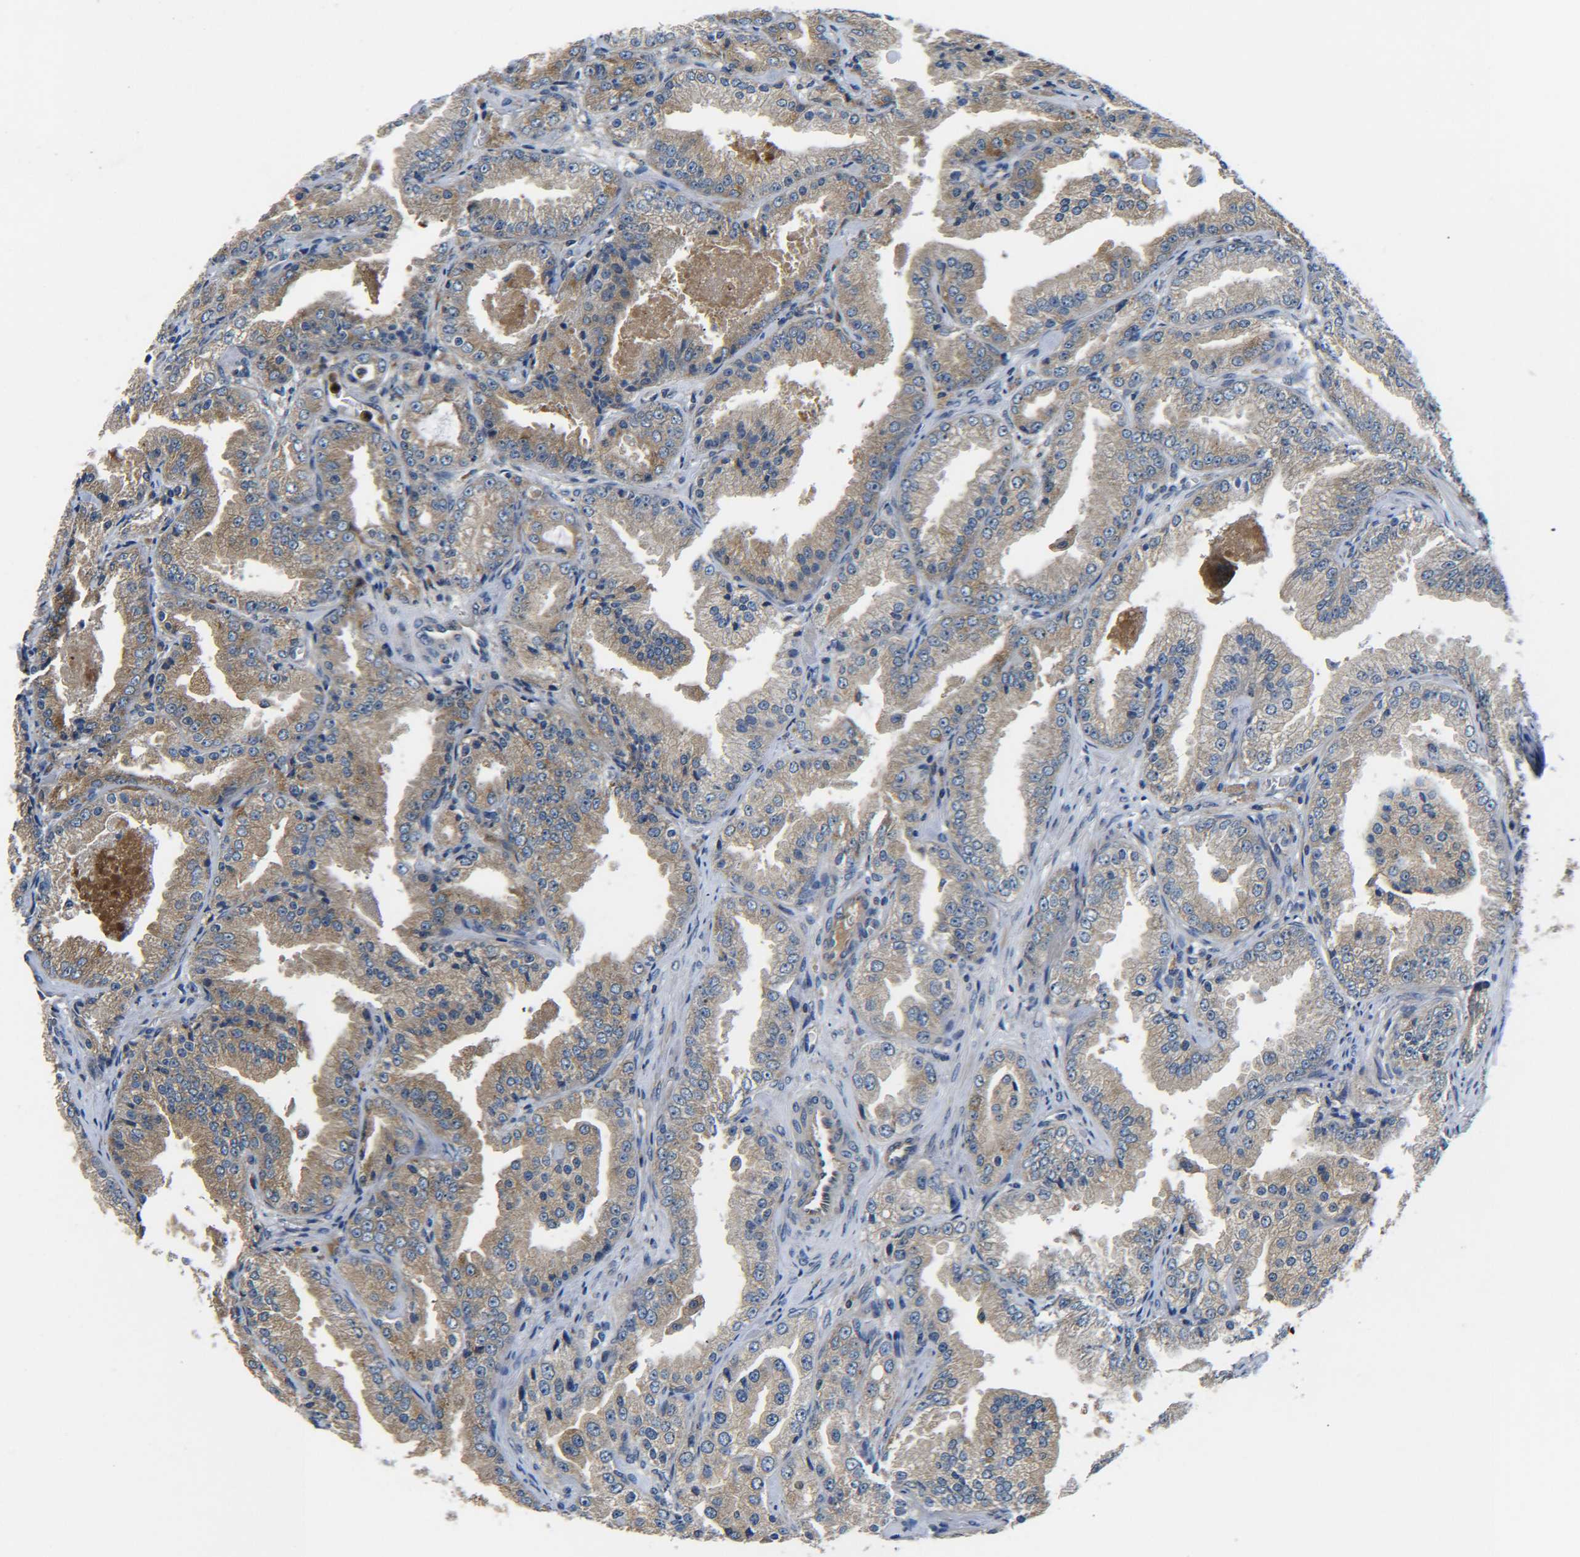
{"staining": {"intensity": "moderate", "quantity": ">75%", "location": "cytoplasmic/membranous"}, "tissue": "prostate cancer", "cell_type": "Tumor cells", "image_type": "cancer", "snomed": [{"axis": "morphology", "description": "Adenocarcinoma, High grade"}, {"axis": "topography", "description": "Prostate"}], "caption": "Immunohistochemistry (IHC) of prostate cancer (high-grade adenocarcinoma) reveals medium levels of moderate cytoplasmic/membranous expression in approximately >75% of tumor cells.", "gene": "RAB1B", "patient": {"sex": "male", "age": 61}}